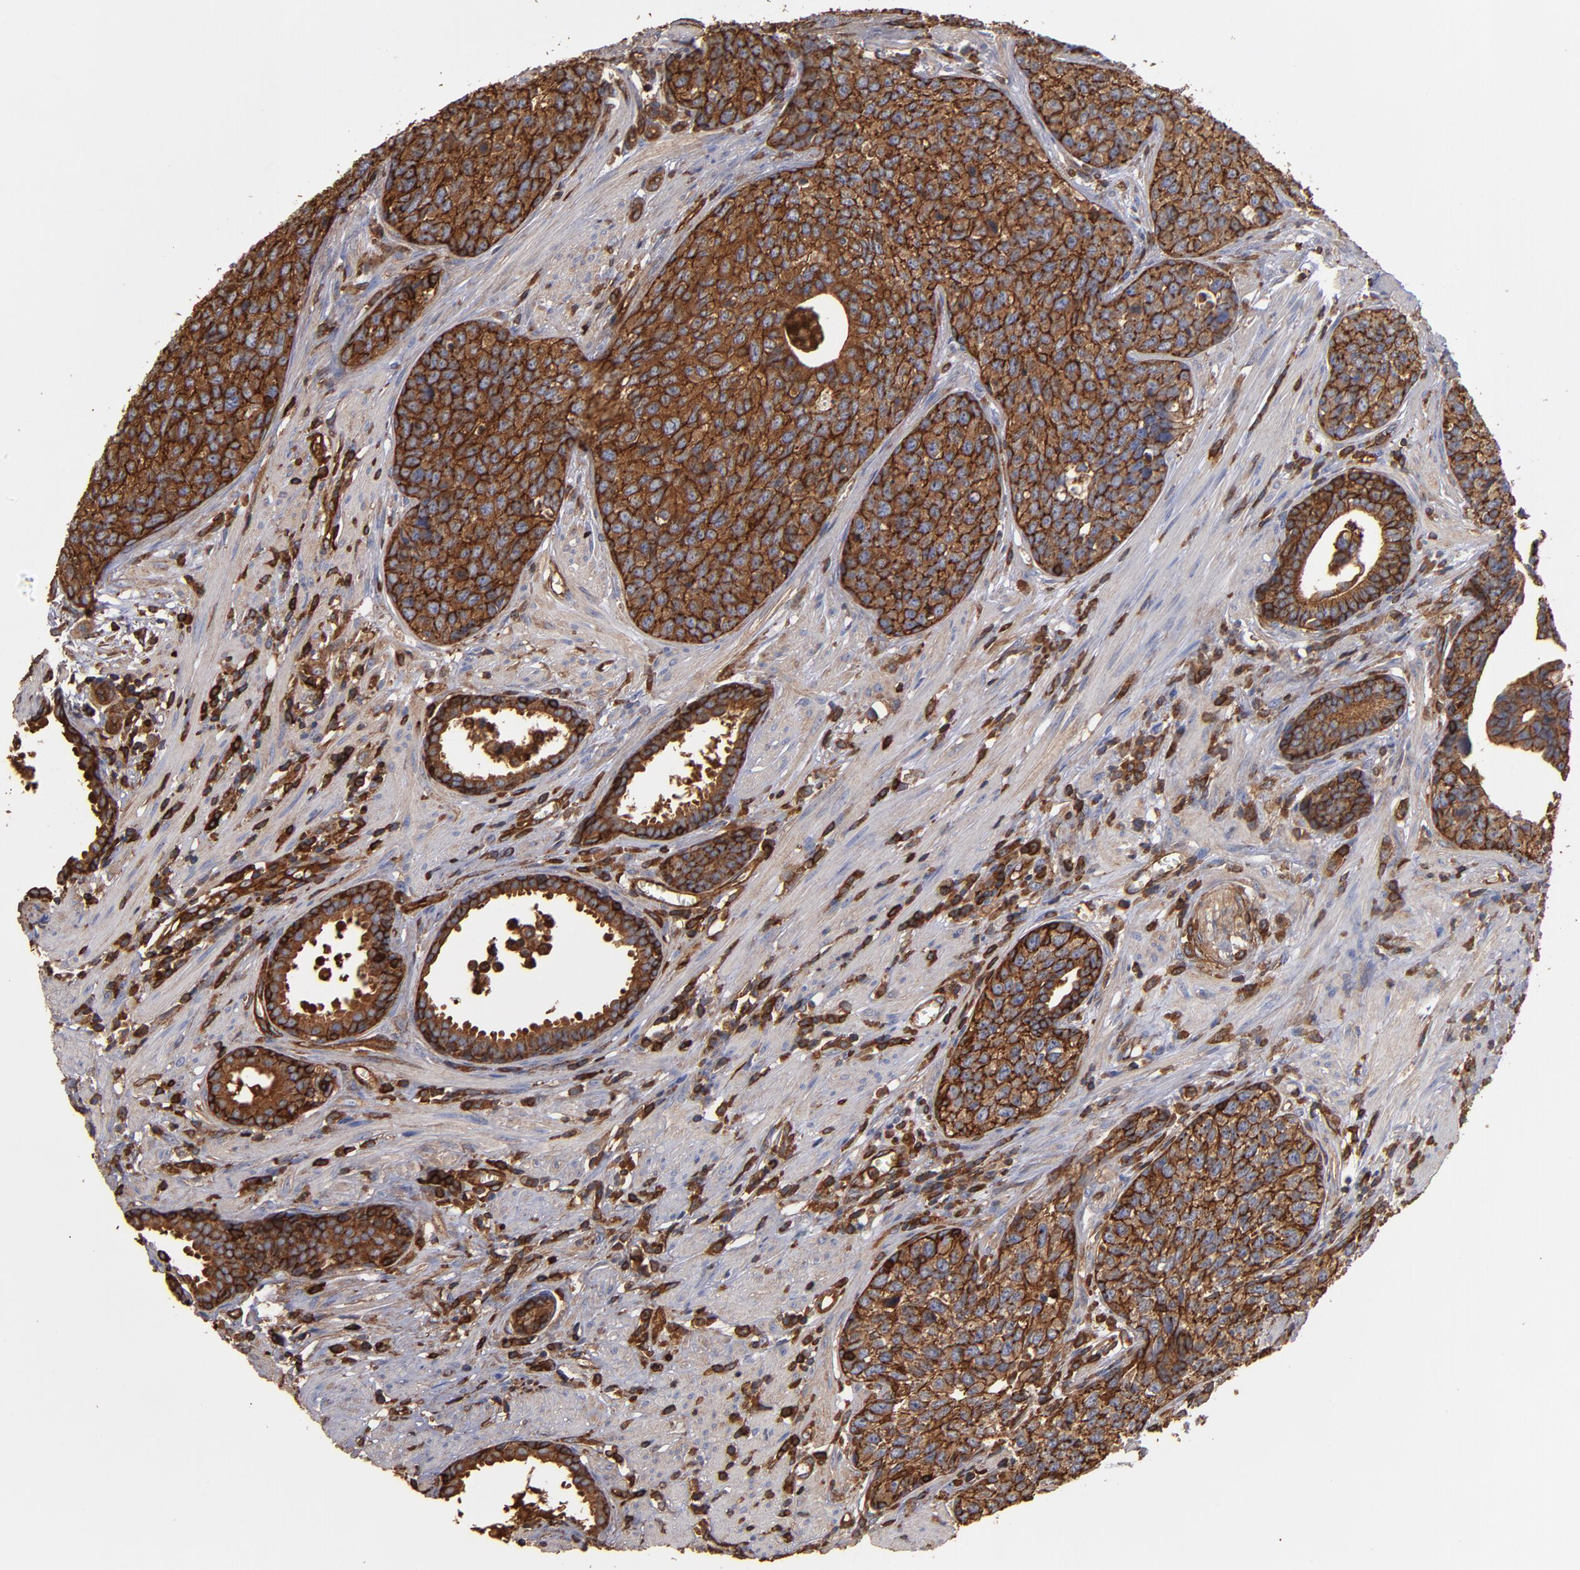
{"staining": {"intensity": "strong", "quantity": ">75%", "location": "cytoplasmic/membranous"}, "tissue": "urothelial cancer", "cell_type": "Tumor cells", "image_type": "cancer", "snomed": [{"axis": "morphology", "description": "Urothelial carcinoma, High grade"}, {"axis": "topography", "description": "Urinary bladder"}], "caption": "Immunohistochemical staining of human urothelial cancer displays strong cytoplasmic/membranous protein staining in approximately >75% of tumor cells. Immunohistochemistry stains the protein of interest in brown and the nuclei are stained blue.", "gene": "ACTN4", "patient": {"sex": "male", "age": 81}}